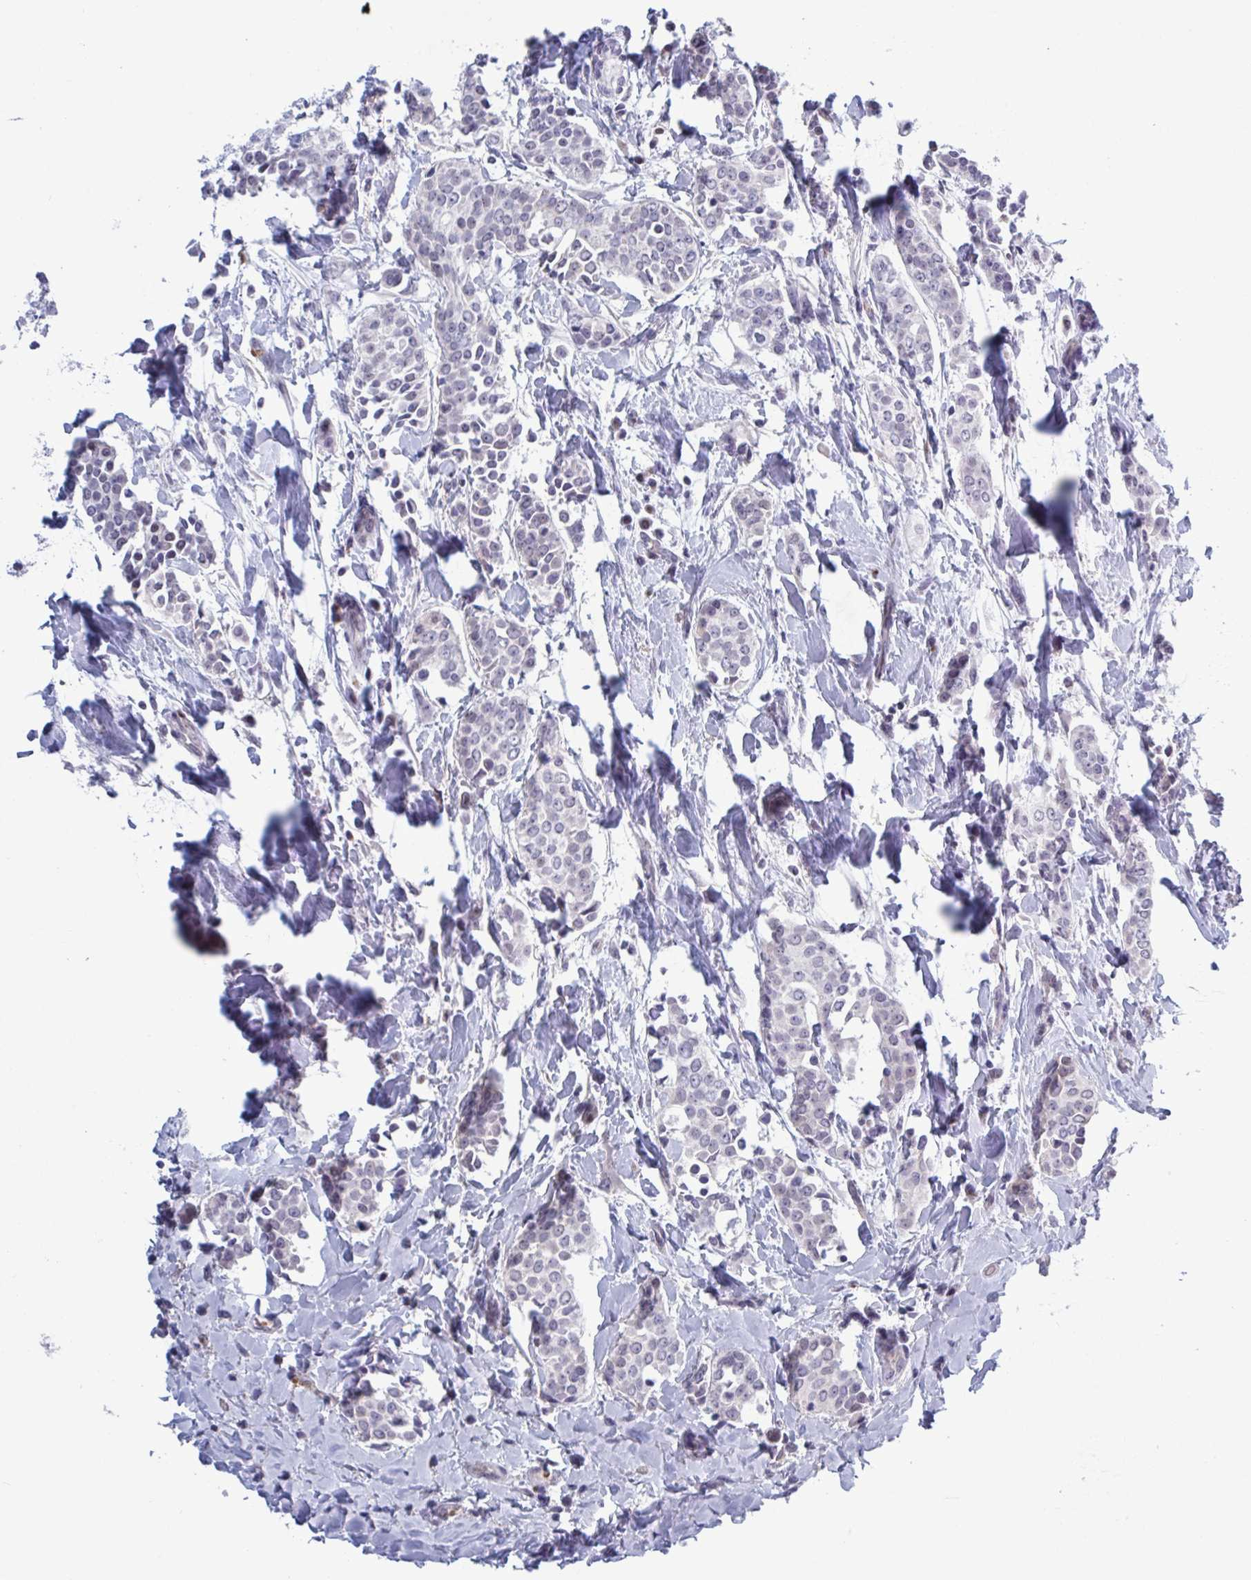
{"staining": {"intensity": "negative", "quantity": "none", "location": "none"}, "tissue": "breast cancer", "cell_type": "Tumor cells", "image_type": "cancer", "snomed": [{"axis": "morphology", "description": "Duct carcinoma"}, {"axis": "topography", "description": "Breast"}], "caption": "Human infiltrating ductal carcinoma (breast) stained for a protein using immunohistochemistry (IHC) displays no positivity in tumor cells.", "gene": "HSD11B2", "patient": {"sex": "female", "age": 64}}